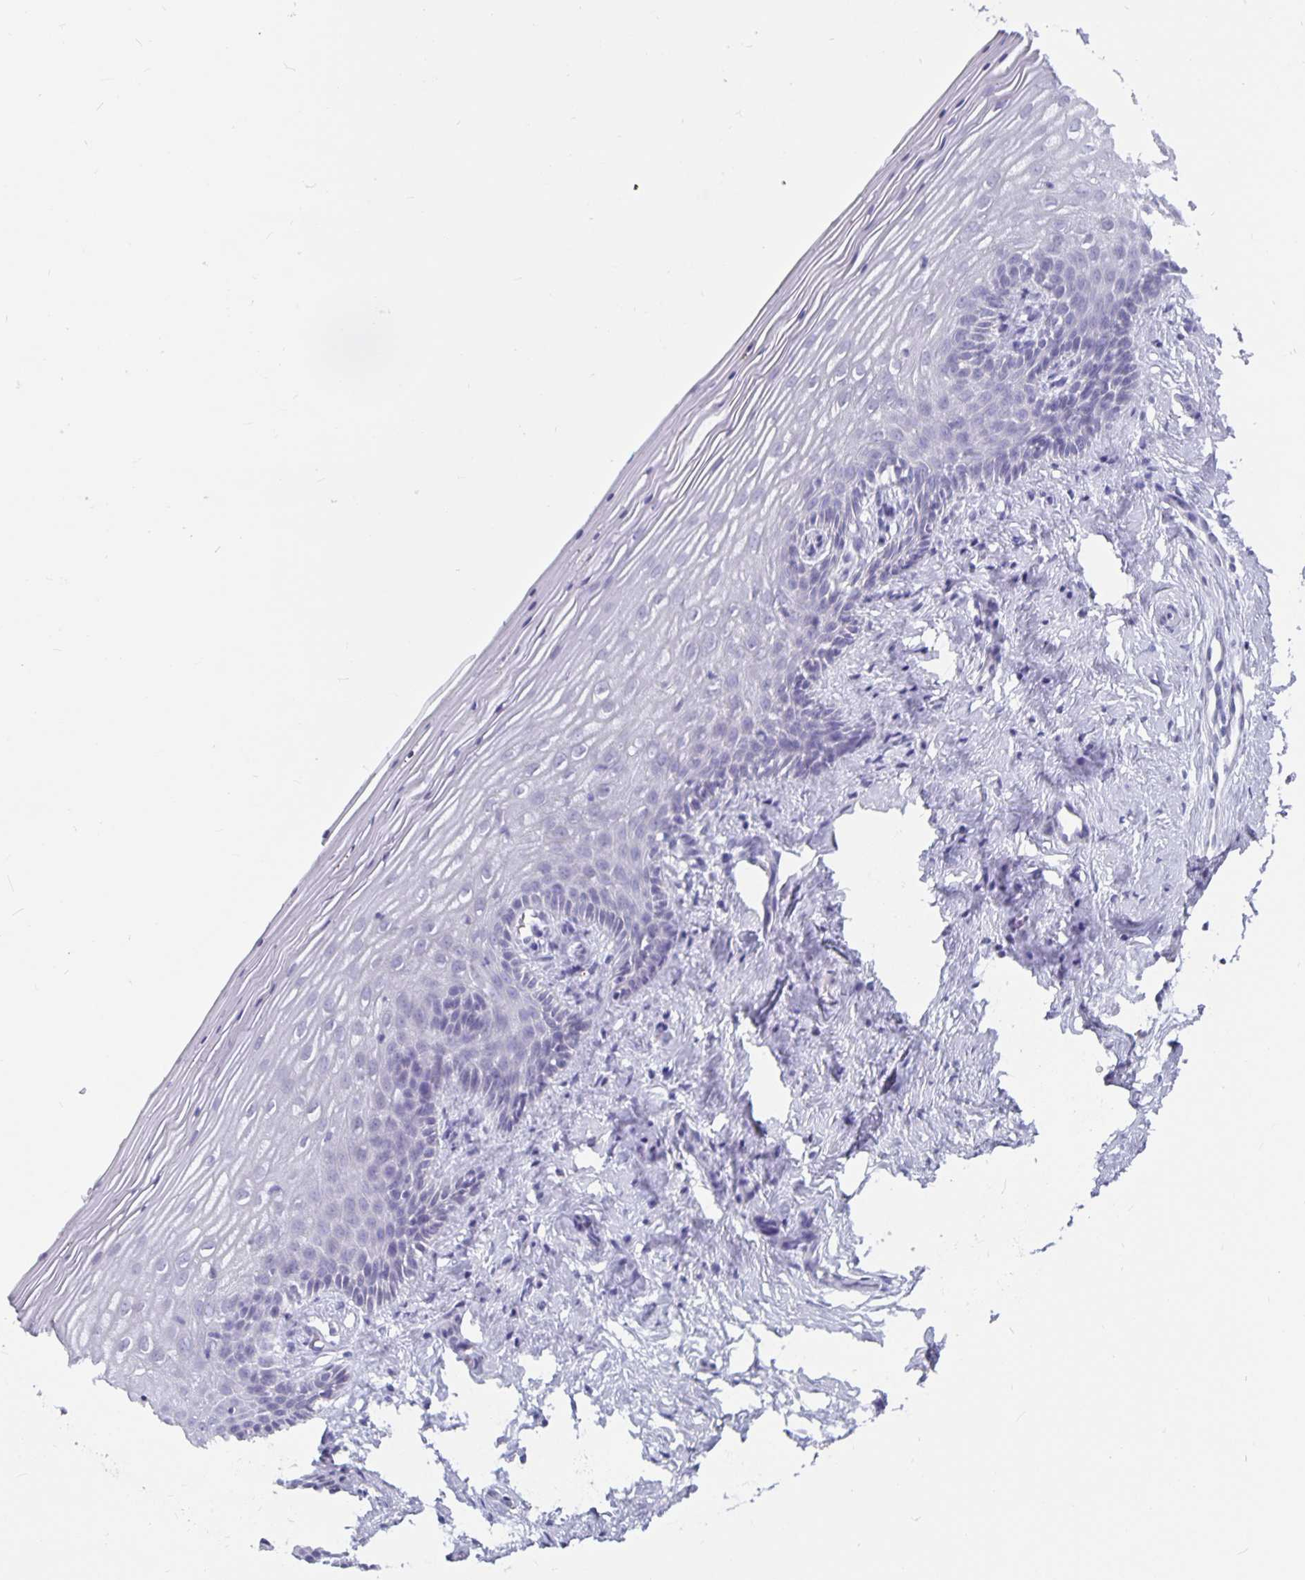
{"staining": {"intensity": "negative", "quantity": "none", "location": "none"}, "tissue": "vagina", "cell_type": "Squamous epithelial cells", "image_type": "normal", "snomed": [{"axis": "morphology", "description": "Normal tissue, NOS"}, {"axis": "topography", "description": "Vagina"}], "caption": "Human vagina stained for a protein using immunohistochemistry (IHC) exhibits no expression in squamous epithelial cells.", "gene": "OLIG2", "patient": {"sex": "female", "age": 45}}